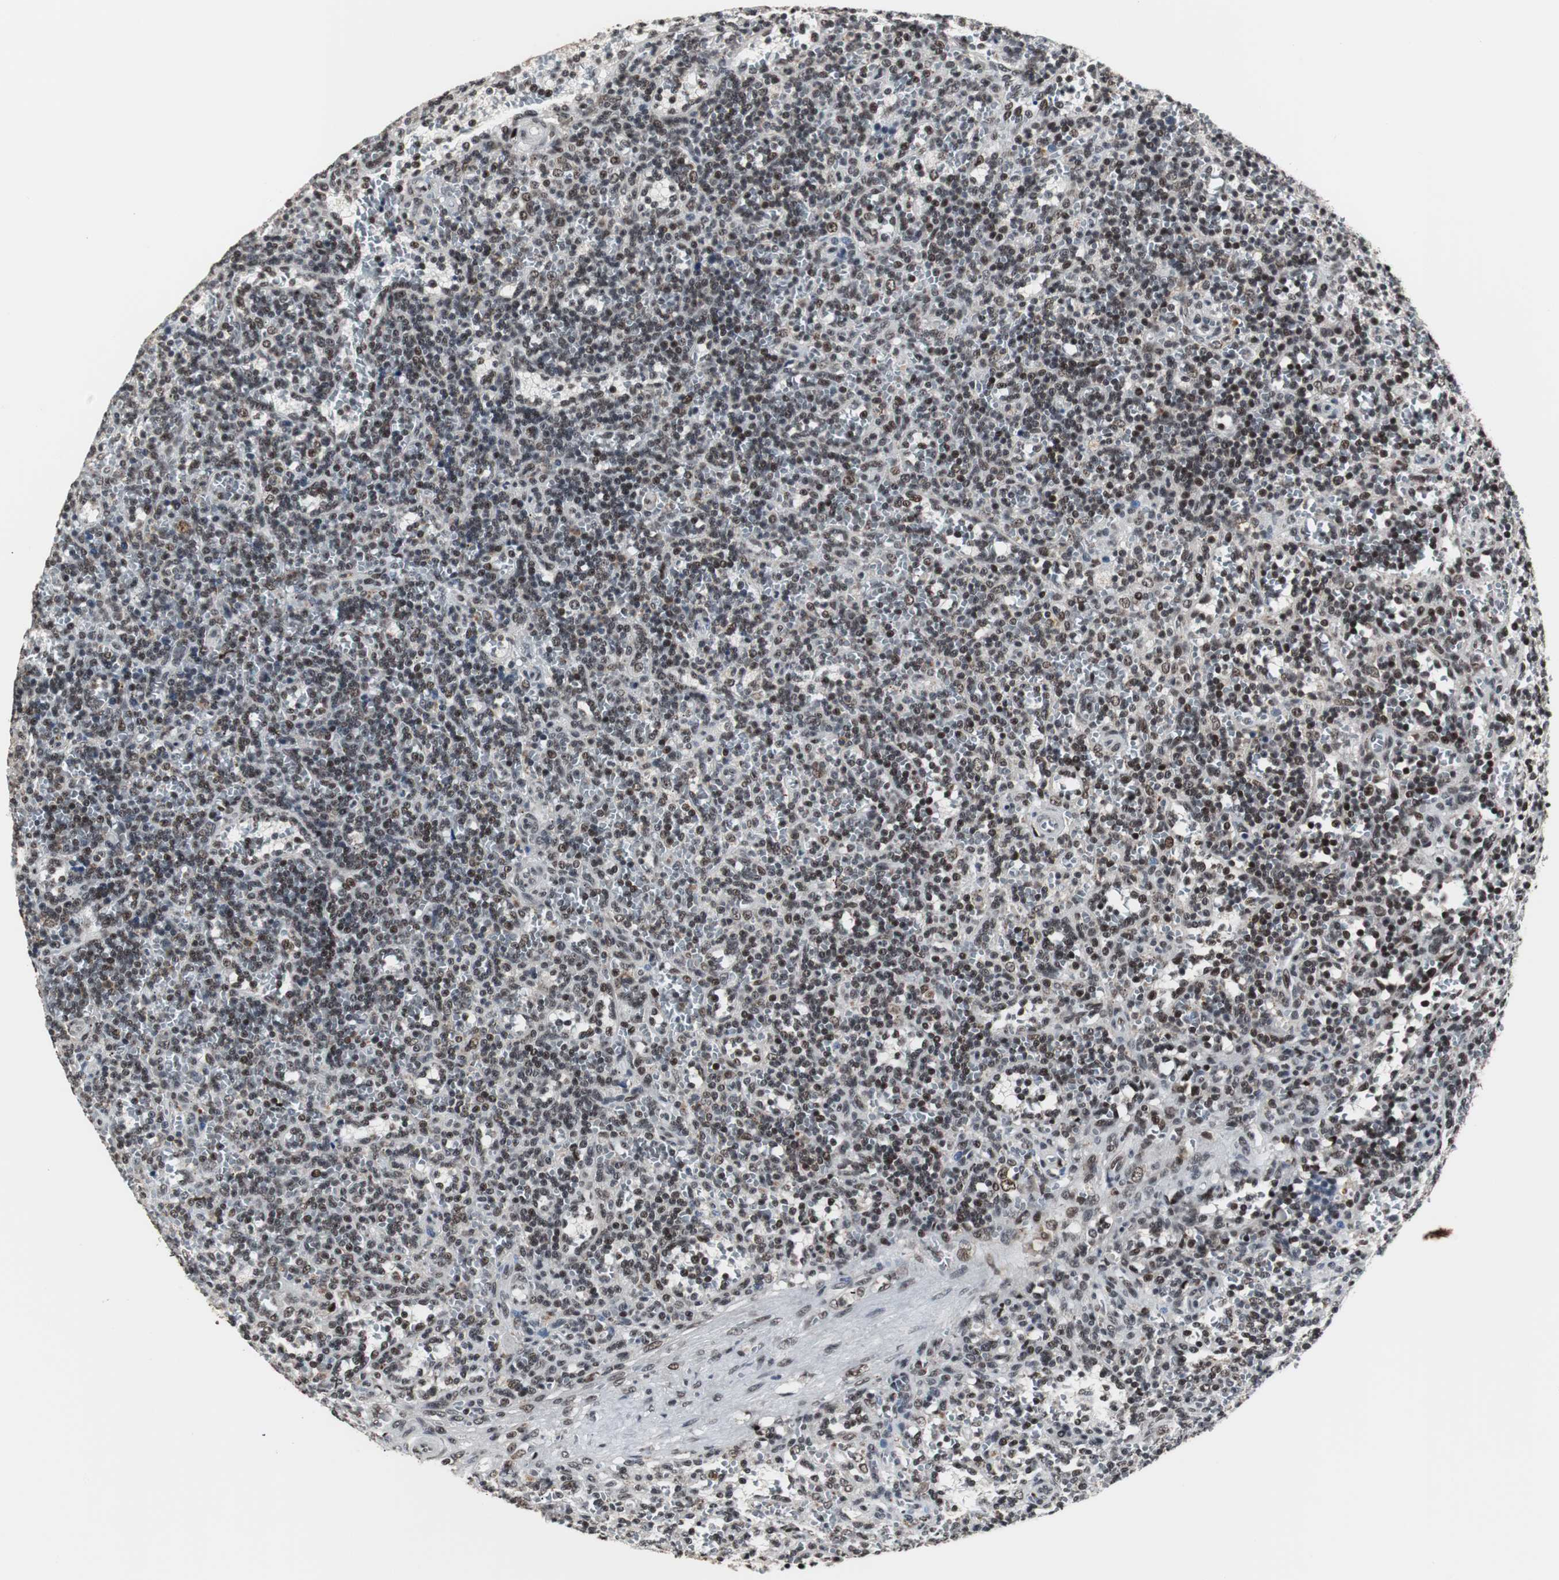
{"staining": {"intensity": "strong", "quantity": ">75%", "location": "nuclear"}, "tissue": "lymphoma", "cell_type": "Tumor cells", "image_type": "cancer", "snomed": [{"axis": "morphology", "description": "Malignant lymphoma, non-Hodgkin's type, Low grade"}, {"axis": "topography", "description": "Spleen"}], "caption": "Lymphoma stained with a brown dye exhibits strong nuclear positive positivity in approximately >75% of tumor cells.", "gene": "CDK9", "patient": {"sex": "male", "age": 73}}